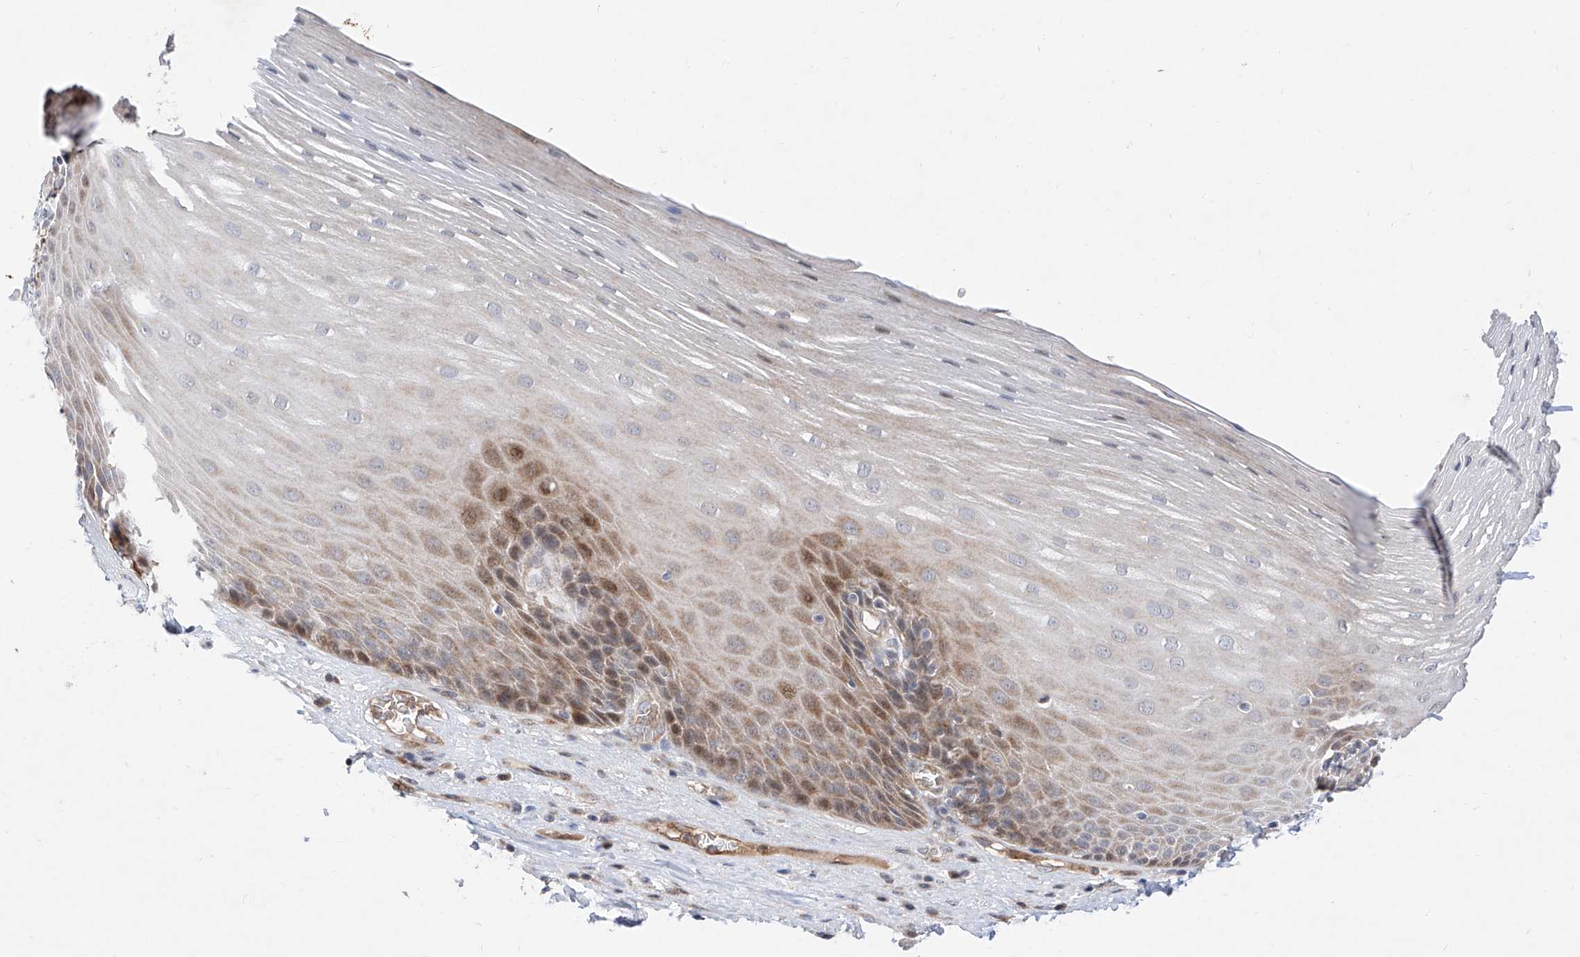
{"staining": {"intensity": "moderate", "quantity": "25%-75%", "location": "cytoplasmic/membranous,nuclear"}, "tissue": "esophagus", "cell_type": "Squamous epithelial cells", "image_type": "normal", "snomed": [{"axis": "morphology", "description": "Normal tissue, NOS"}, {"axis": "topography", "description": "Esophagus"}], "caption": "Human esophagus stained with a brown dye displays moderate cytoplasmic/membranous,nuclear positive positivity in approximately 25%-75% of squamous epithelial cells.", "gene": "FUCA2", "patient": {"sex": "male", "age": 62}}